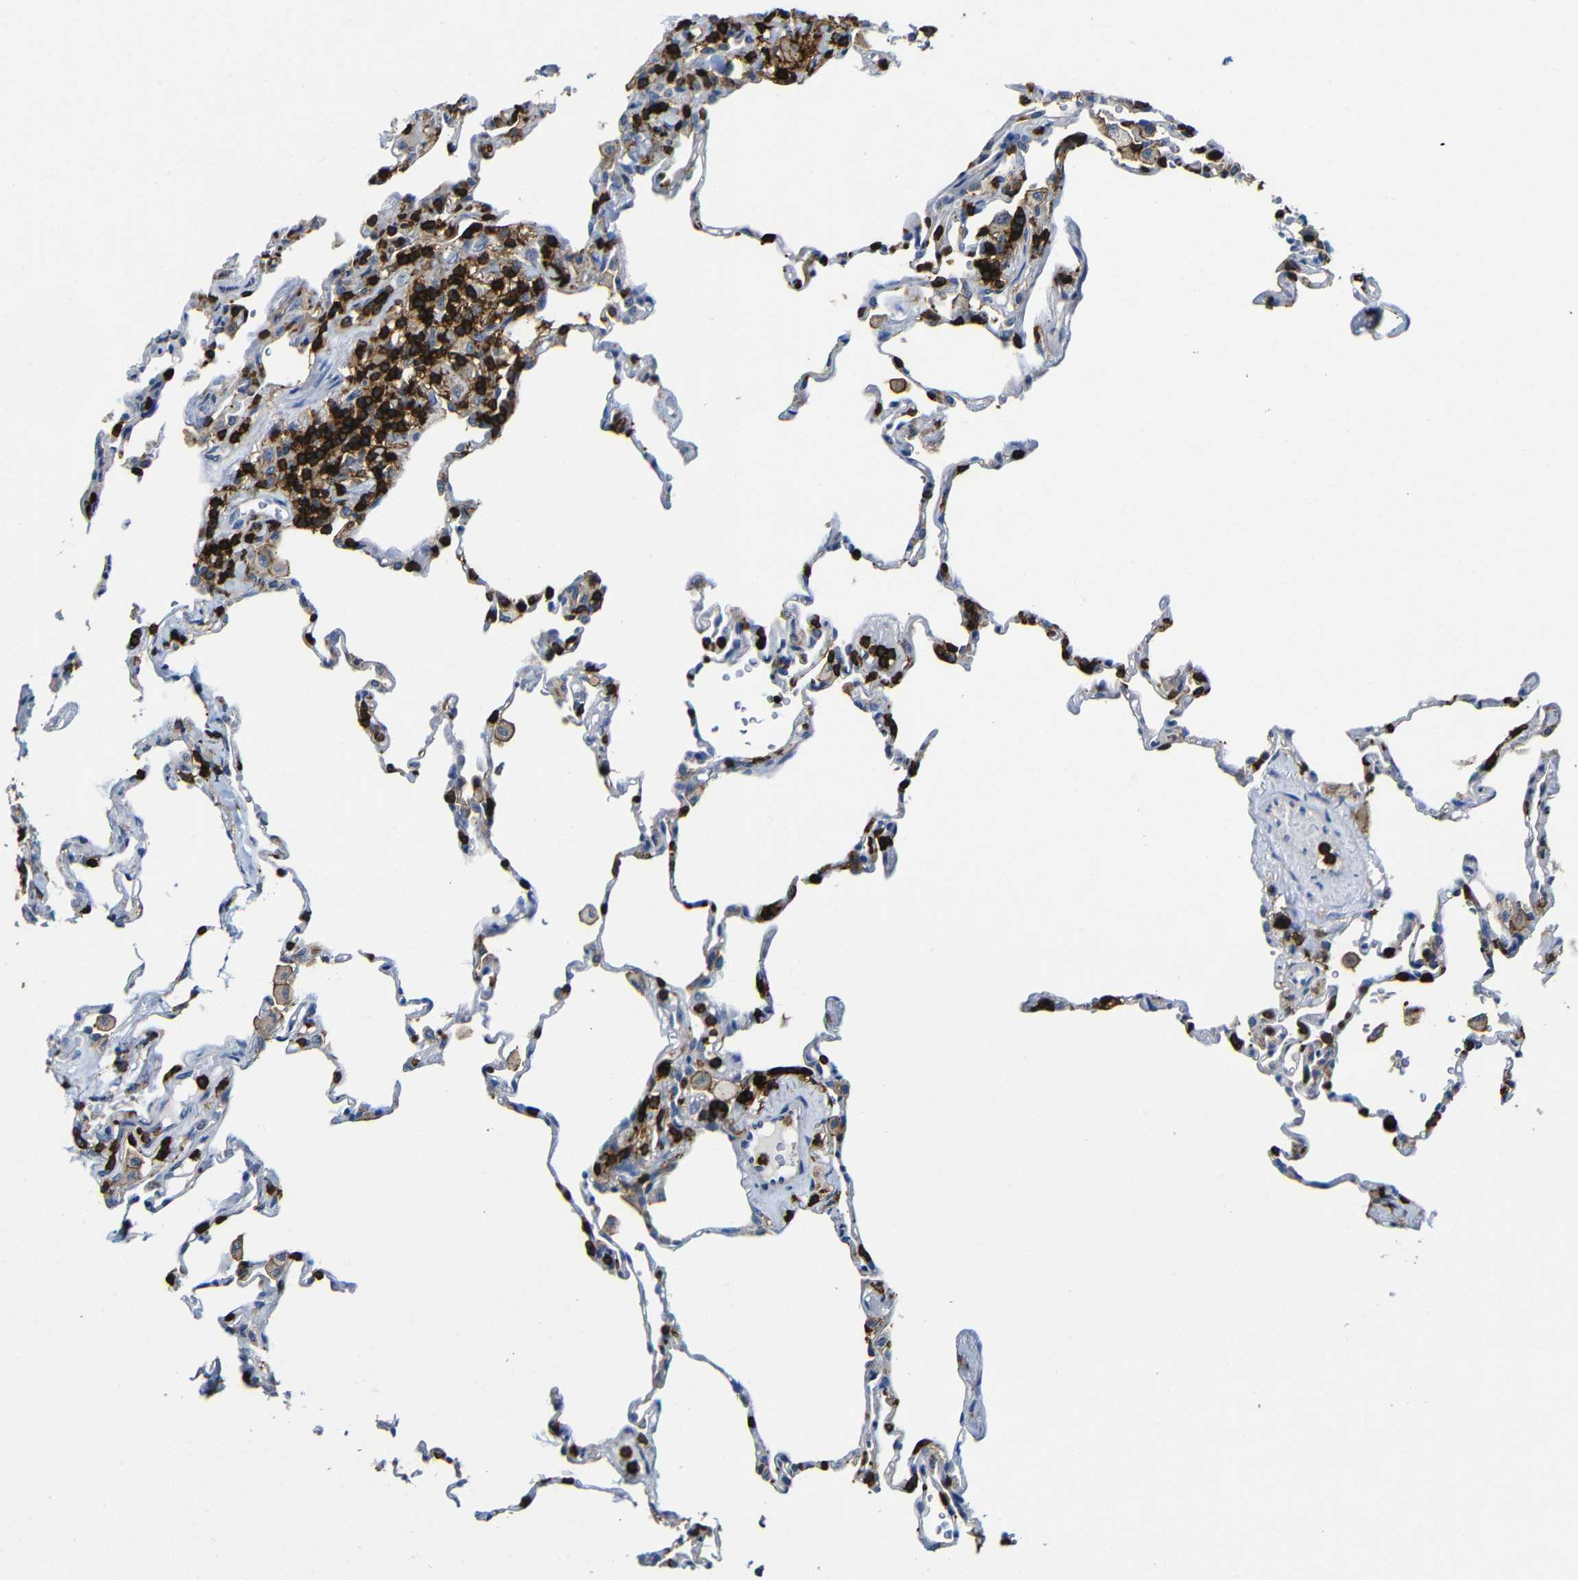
{"staining": {"intensity": "strong", "quantity": "<25%", "location": "cytoplasmic/membranous"}, "tissue": "lung", "cell_type": "Alveolar cells", "image_type": "normal", "snomed": [{"axis": "morphology", "description": "Normal tissue, NOS"}, {"axis": "topography", "description": "Lung"}], "caption": "IHC micrograph of normal lung: lung stained using immunohistochemistry reveals medium levels of strong protein expression localized specifically in the cytoplasmic/membranous of alveolar cells, appearing as a cytoplasmic/membranous brown color.", "gene": "P2RY12", "patient": {"sex": "male", "age": 59}}